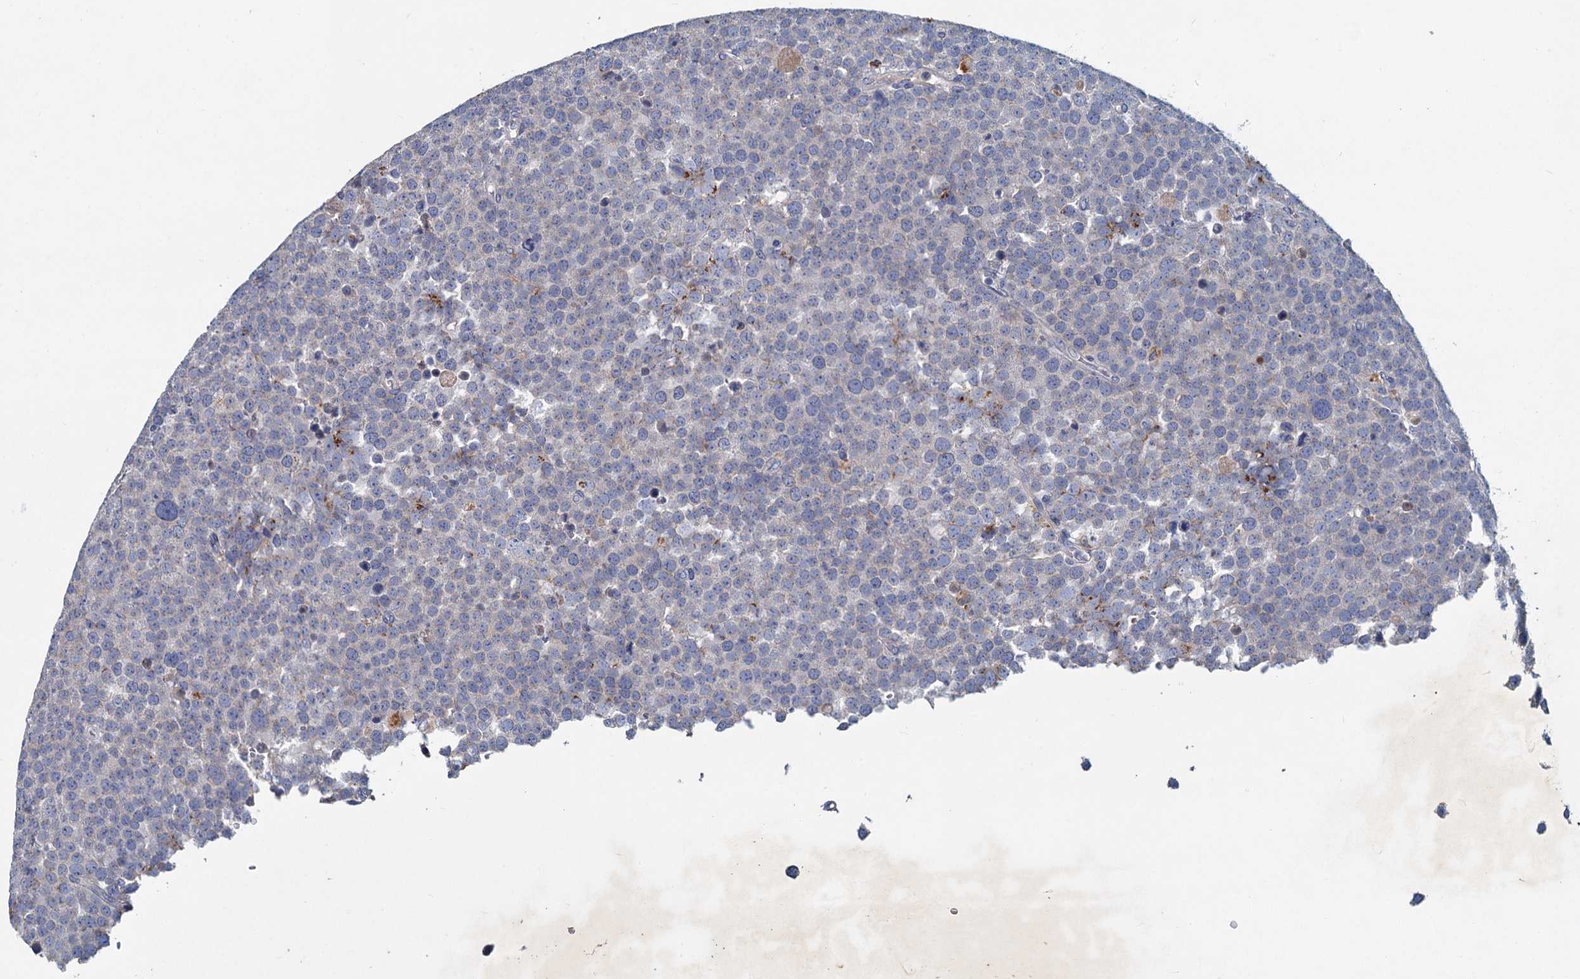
{"staining": {"intensity": "negative", "quantity": "none", "location": "none"}, "tissue": "testis cancer", "cell_type": "Tumor cells", "image_type": "cancer", "snomed": [{"axis": "morphology", "description": "Seminoma, NOS"}, {"axis": "topography", "description": "Testis"}], "caption": "Tumor cells show no significant positivity in testis cancer.", "gene": "TMX2", "patient": {"sex": "male", "age": 71}}